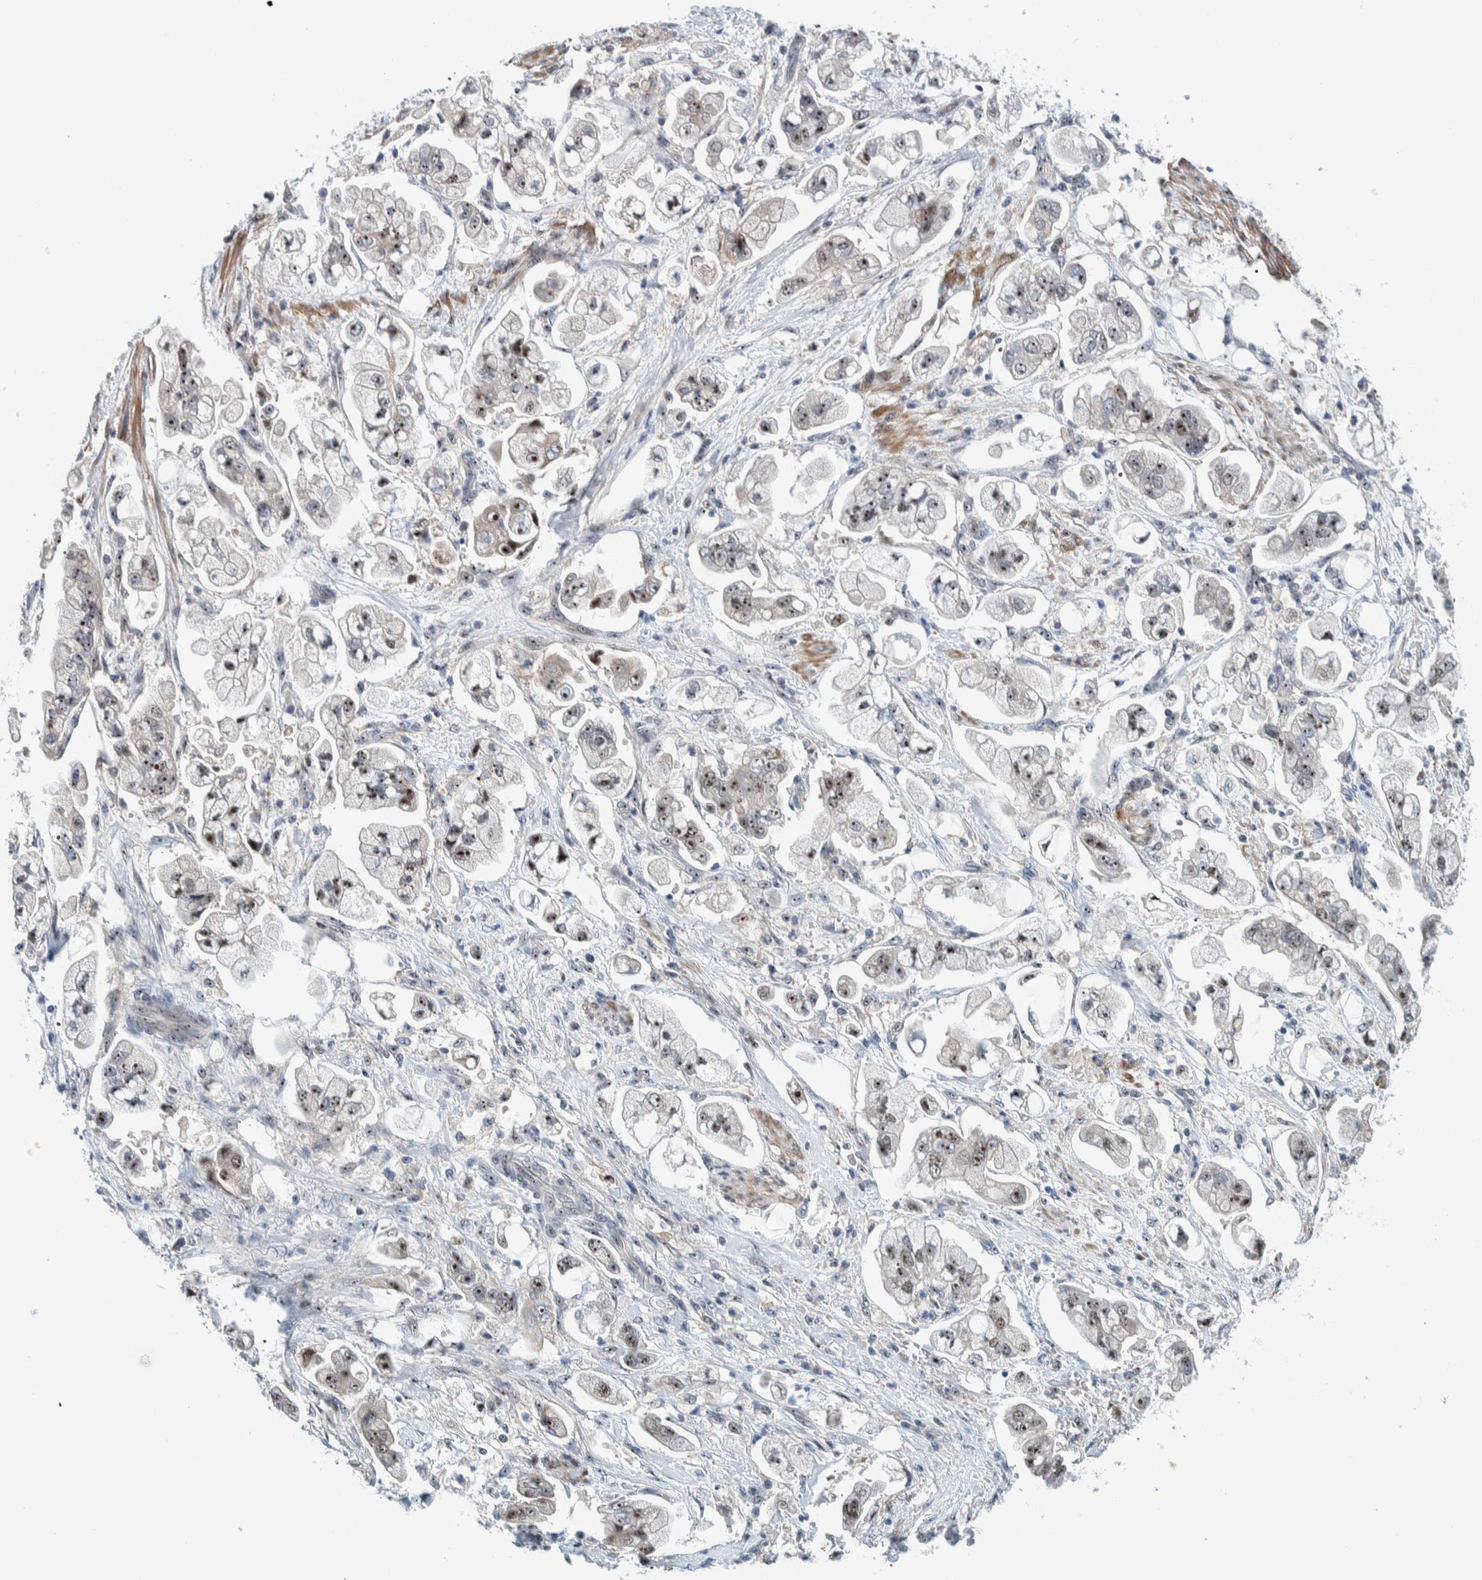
{"staining": {"intensity": "strong", "quantity": ">75%", "location": "nuclear"}, "tissue": "stomach cancer", "cell_type": "Tumor cells", "image_type": "cancer", "snomed": [{"axis": "morphology", "description": "Adenocarcinoma, NOS"}, {"axis": "topography", "description": "Stomach"}], "caption": "Brown immunohistochemical staining in stomach adenocarcinoma shows strong nuclear staining in approximately >75% of tumor cells. (Brightfield microscopy of DAB IHC at high magnification).", "gene": "NOL11", "patient": {"sex": "male", "age": 62}}